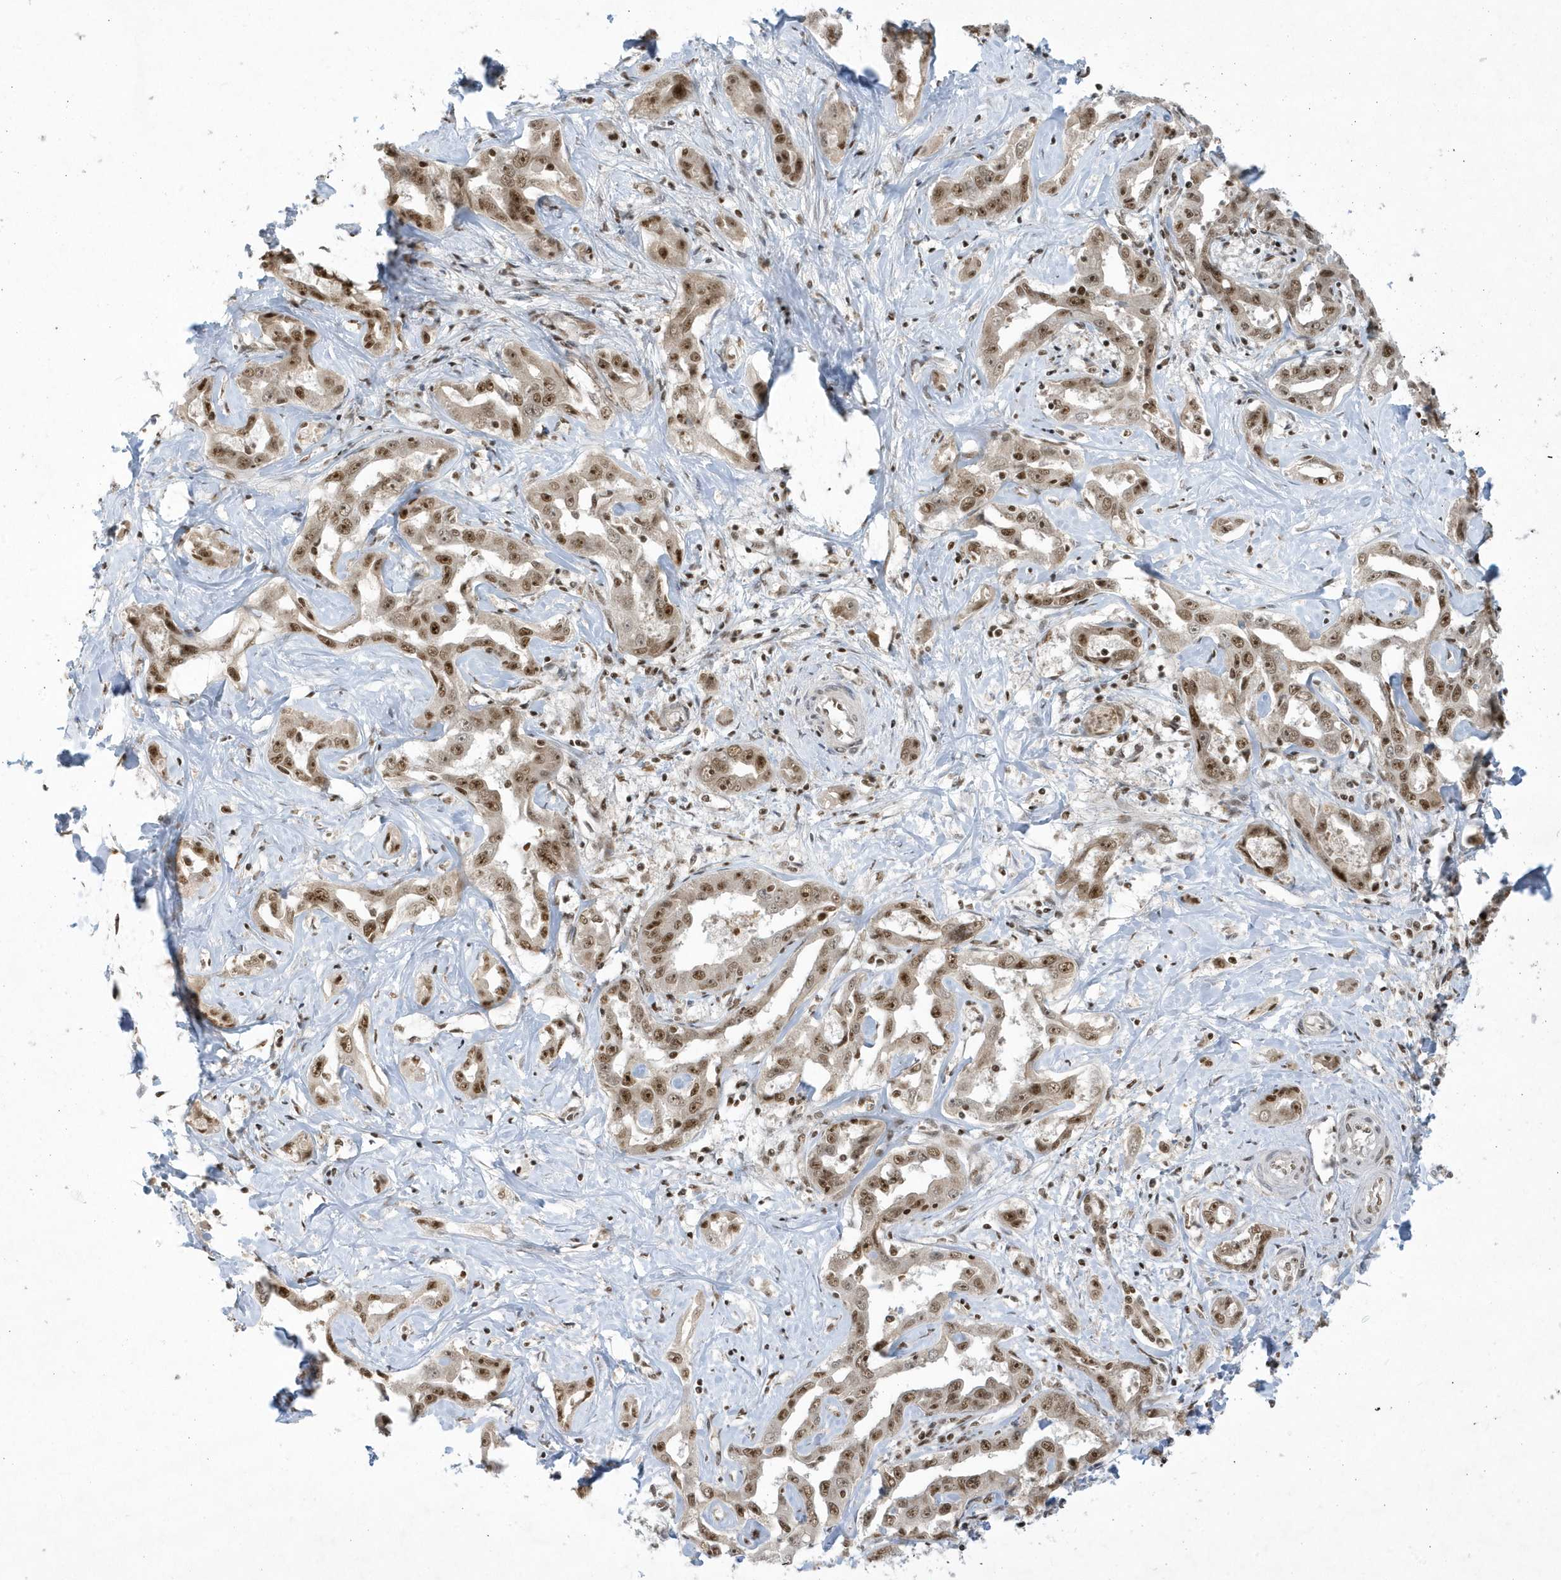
{"staining": {"intensity": "moderate", "quantity": ">75%", "location": "nuclear"}, "tissue": "liver cancer", "cell_type": "Tumor cells", "image_type": "cancer", "snomed": [{"axis": "morphology", "description": "Cholangiocarcinoma"}, {"axis": "topography", "description": "Liver"}], "caption": "Liver cholangiocarcinoma stained with a brown dye demonstrates moderate nuclear positive expression in about >75% of tumor cells.", "gene": "PPIL2", "patient": {"sex": "male", "age": 59}}